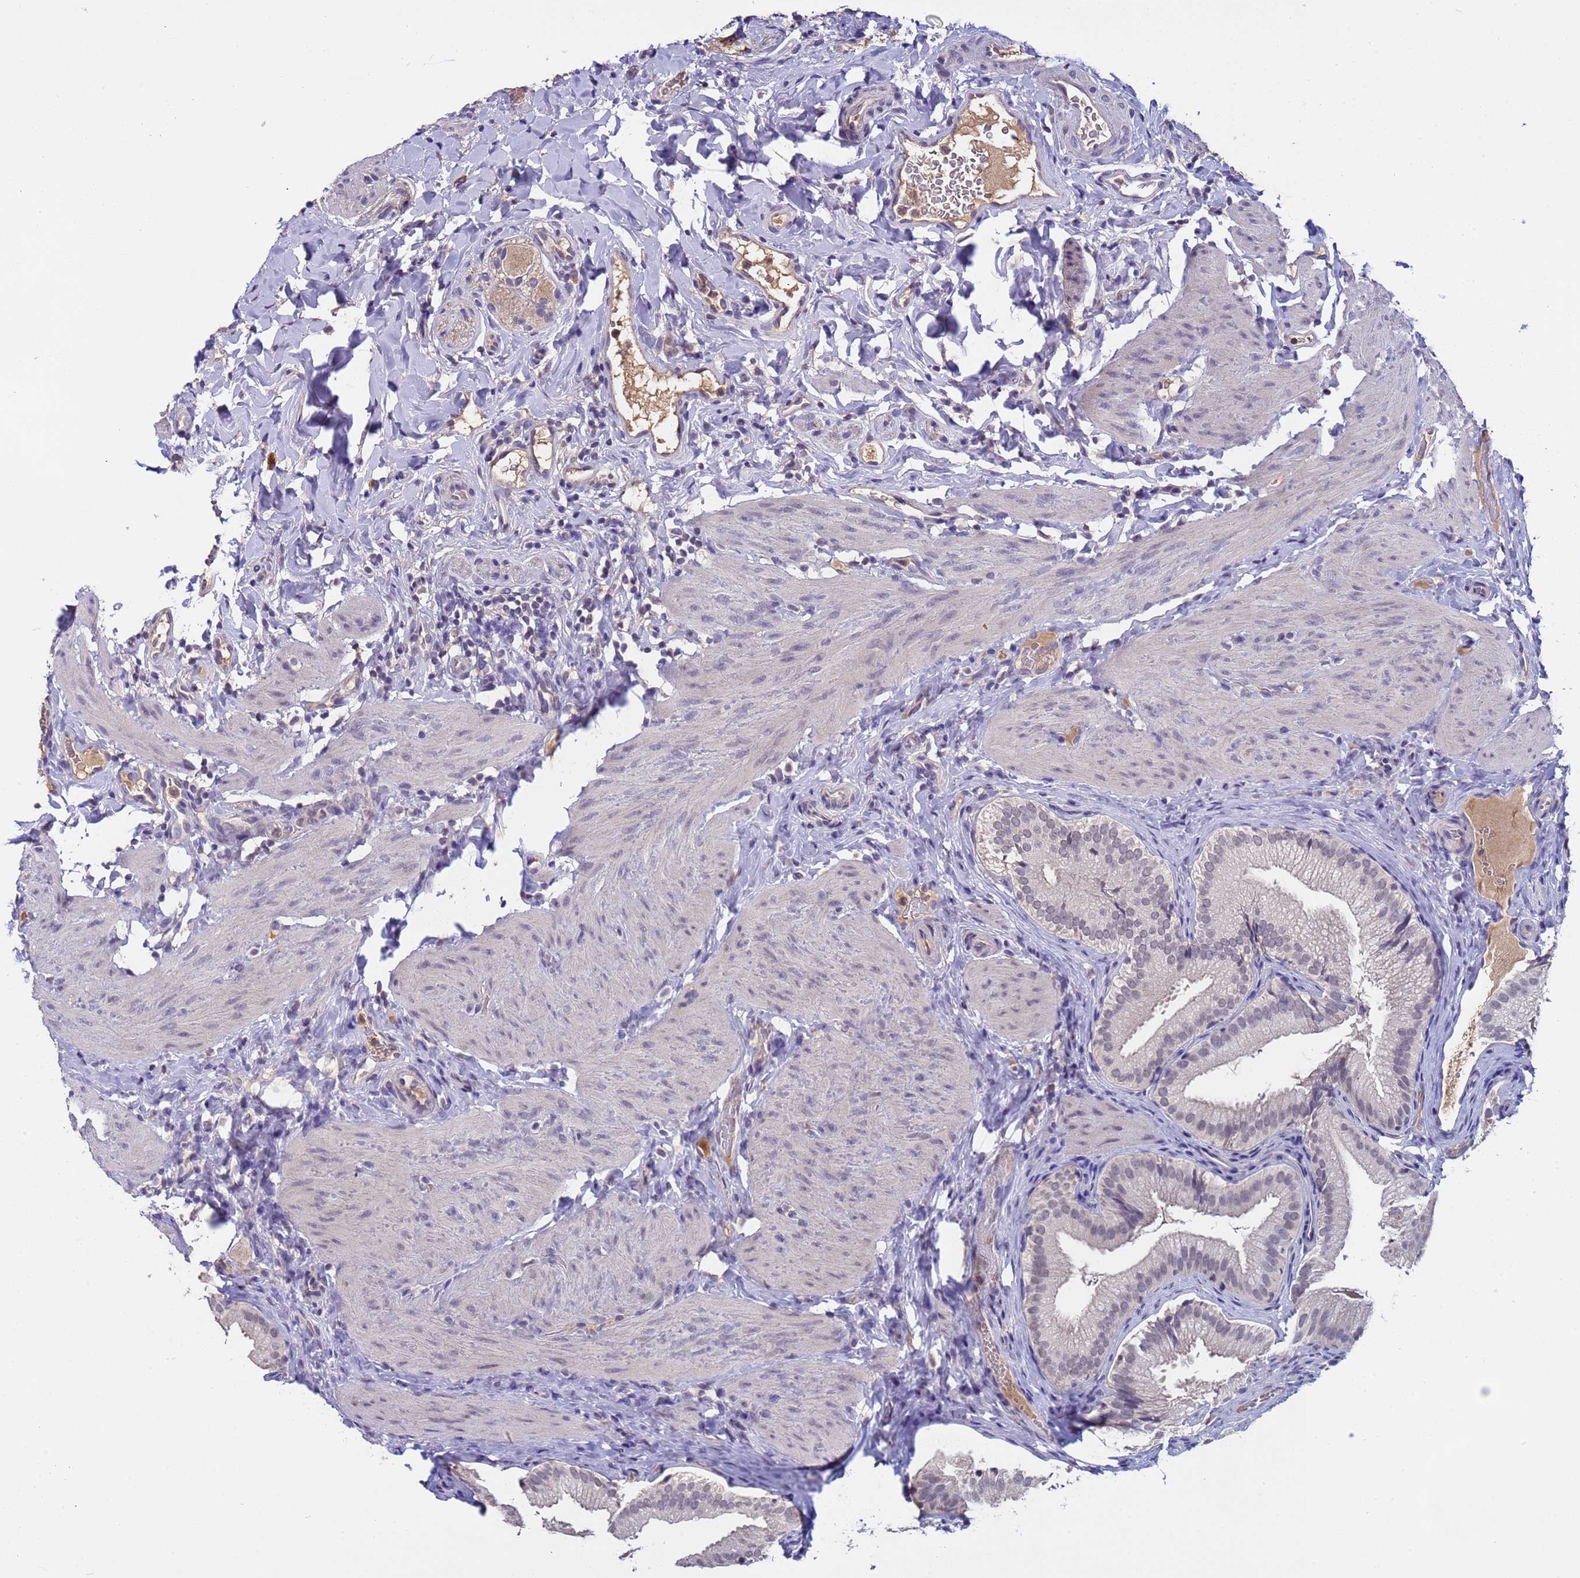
{"staining": {"intensity": "weak", "quantity": "25%-75%", "location": "nuclear"}, "tissue": "gallbladder", "cell_type": "Glandular cells", "image_type": "normal", "snomed": [{"axis": "morphology", "description": "Normal tissue, NOS"}, {"axis": "topography", "description": "Gallbladder"}], "caption": "Immunohistochemical staining of benign gallbladder shows low levels of weak nuclear expression in about 25%-75% of glandular cells.", "gene": "ZNF248", "patient": {"sex": "female", "age": 30}}